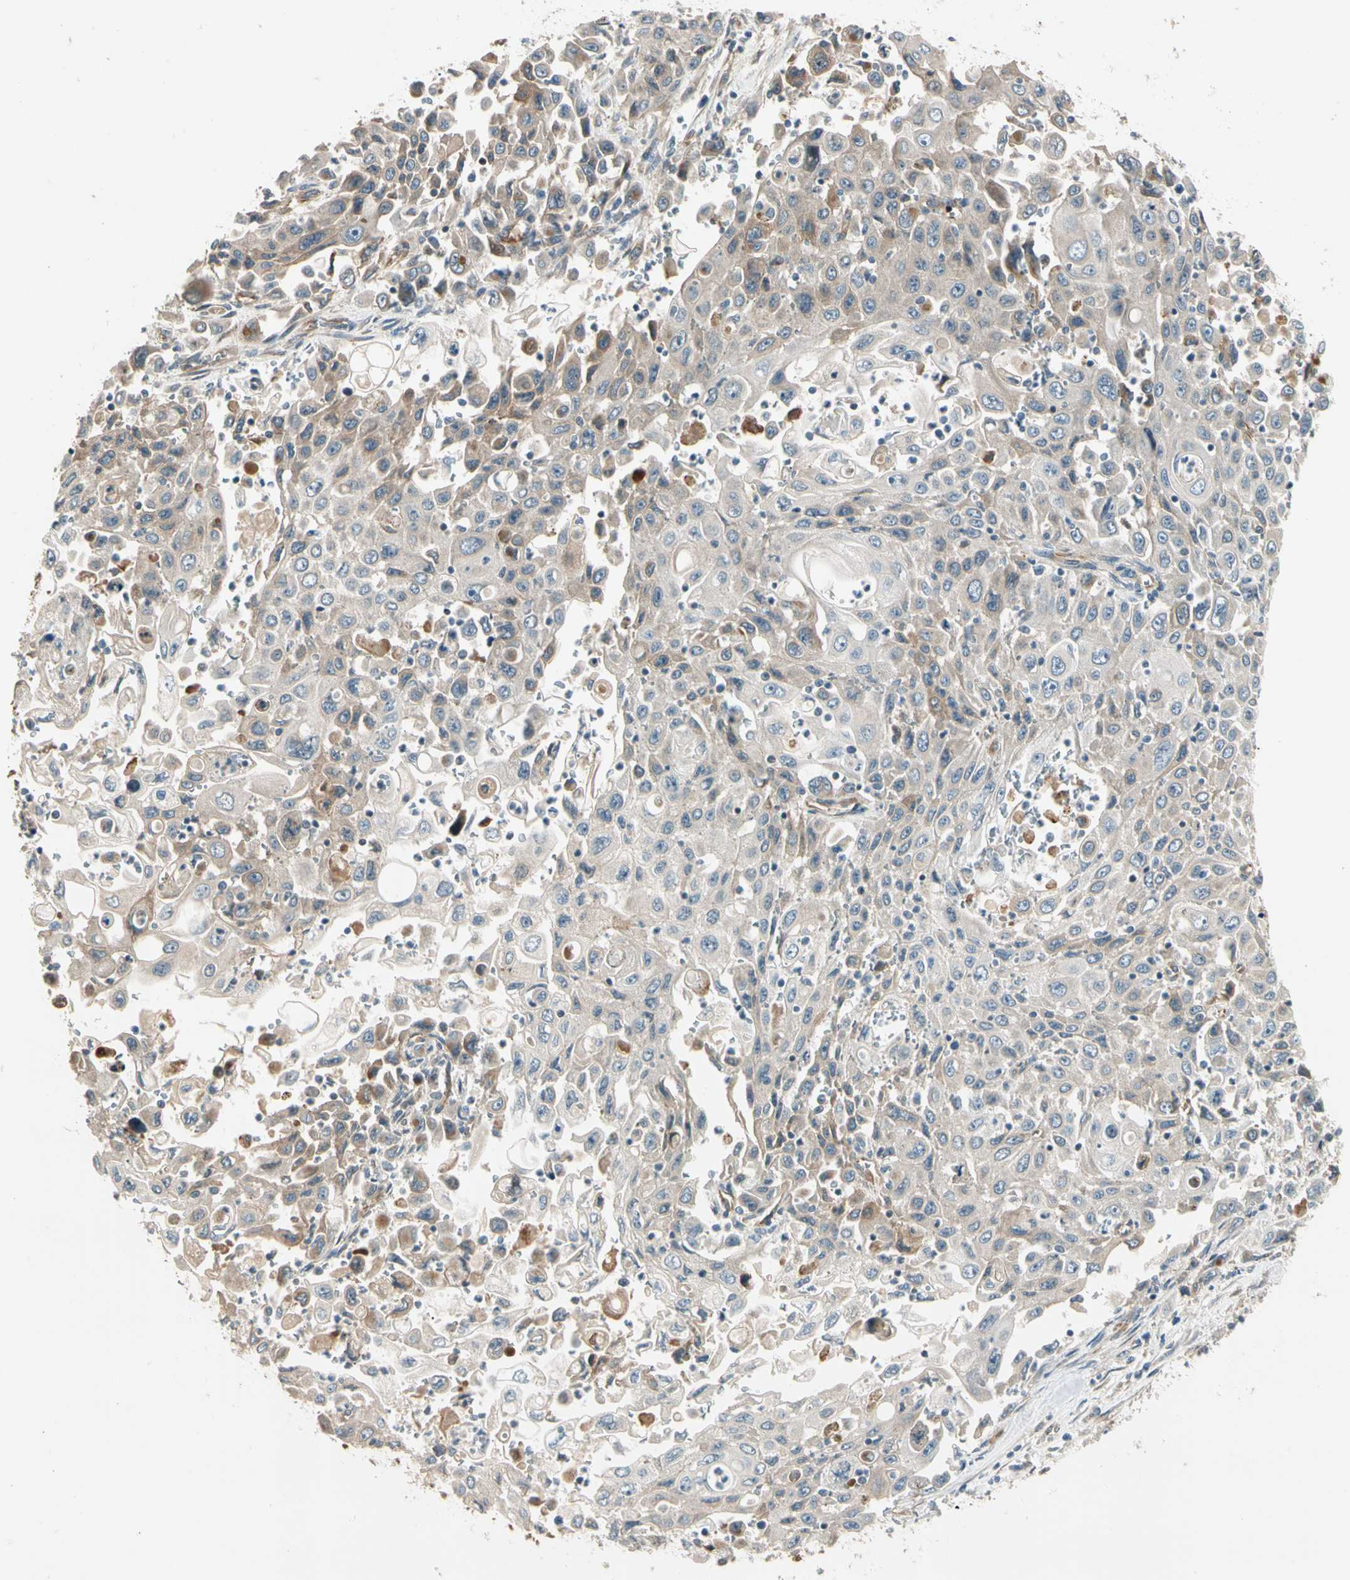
{"staining": {"intensity": "moderate", "quantity": ">75%", "location": "cytoplasmic/membranous"}, "tissue": "pancreatic cancer", "cell_type": "Tumor cells", "image_type": "cancer", "snomed": [{"axis": "morphology", "description": "Adenocarcinoma, NOS"}, {"axis": "topography", "description": "Pancreas"}], "caption": "Tumor cells exhibit moderate cytoplasmic/membranous positivity in approximately >75% of cells in adenocarcinoma (pancreatic).", "gene": "ROCK2", "patient": {"sex": "male", "age": 70}}